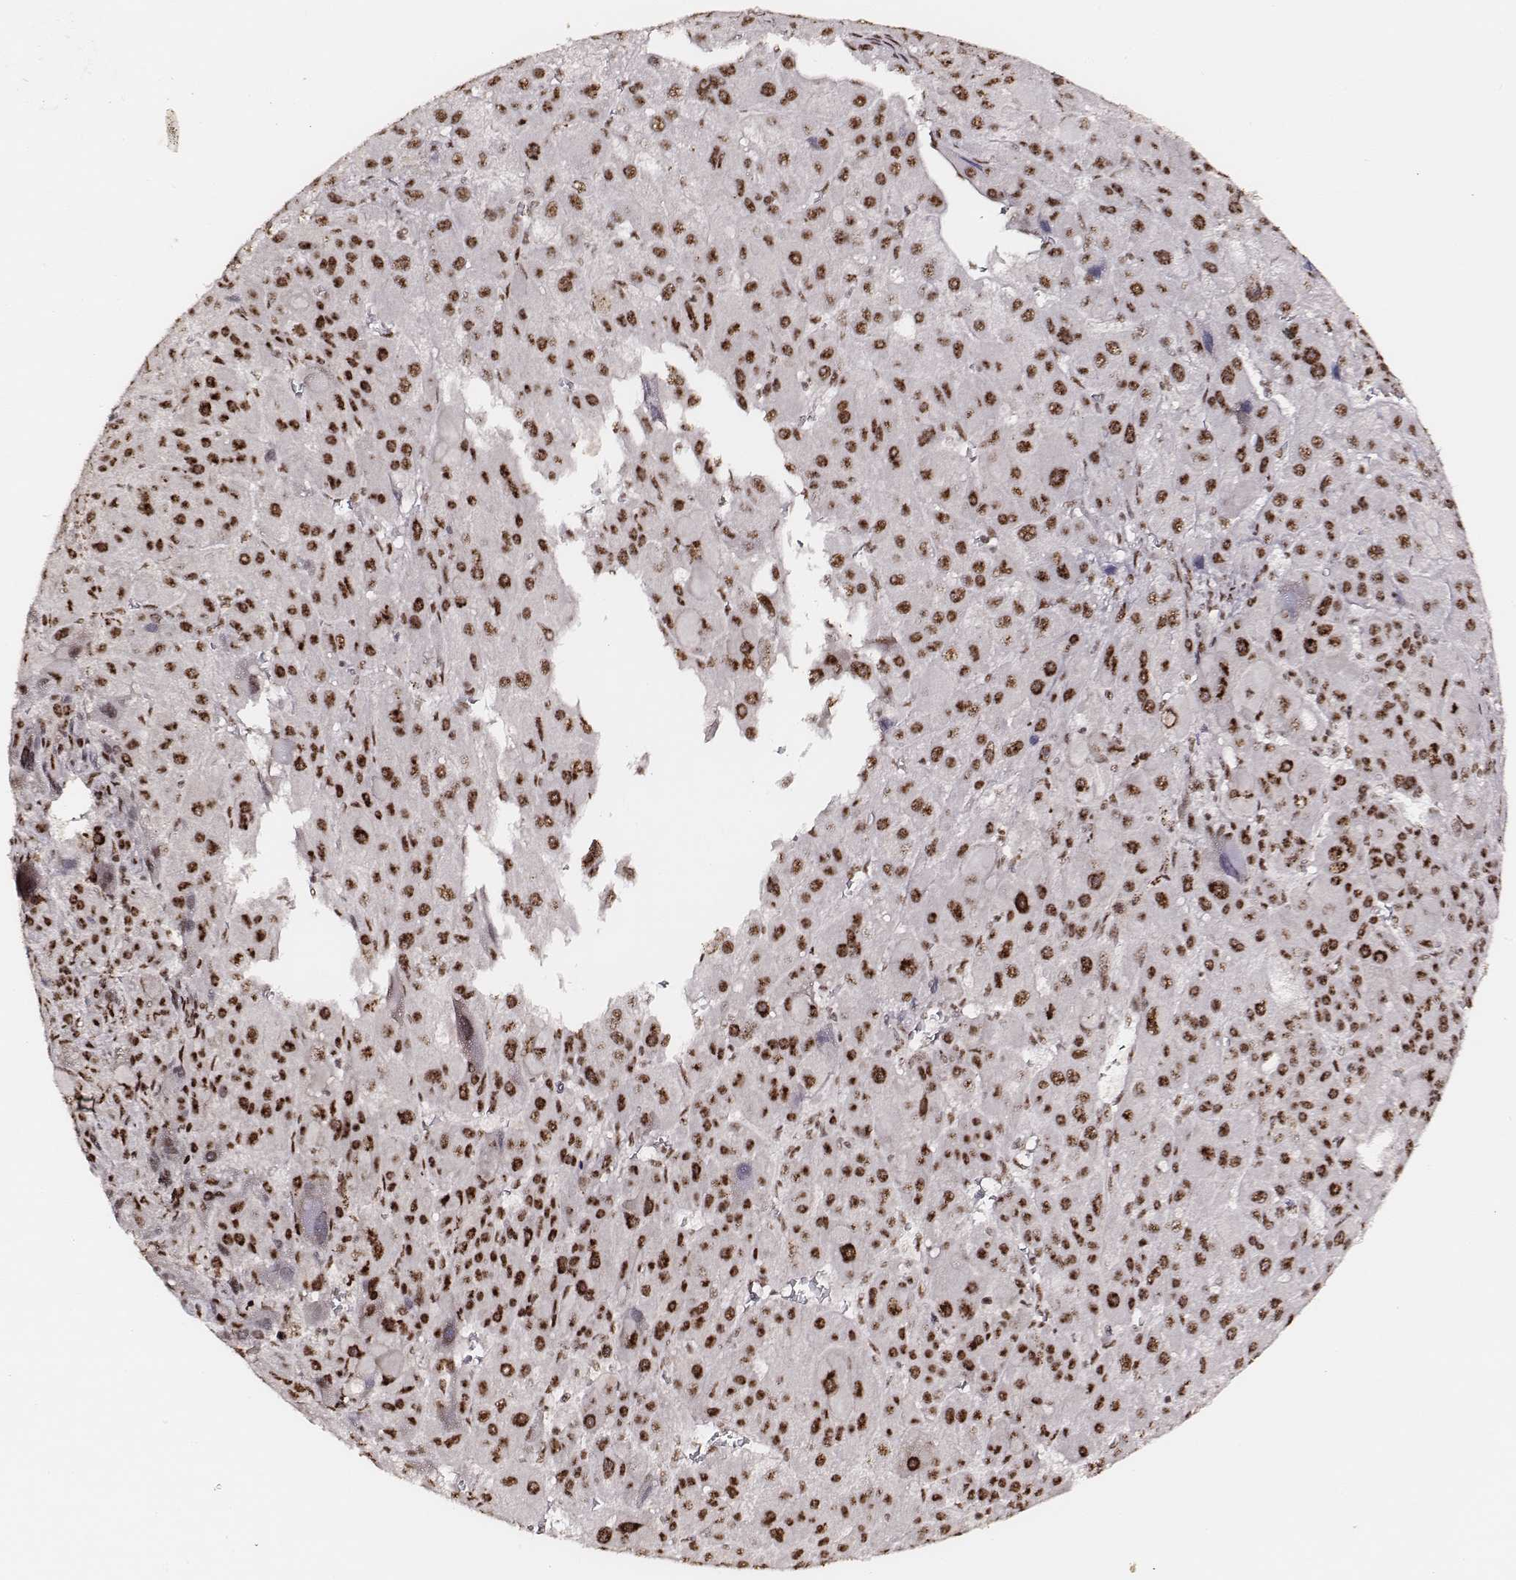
{"staining": {"intensity": "strong", "quantity": ">75%", "location": "nuclear"}, "tissue": "liver cancer", "cell_type": "Tumor cells", "image_type": "cancer", "snomed": [{"axis": "morphology", "description": "Carcinoma, Hepatocellular, NOS"}, {"axis": "topography", "description": "Liver"}], "caption": "Strong nuclear staining is appreciated in approximately >75% of tumor cells in liver cancer. (brown staining indicates protein expression, while blue staining denotes nuclei).", "gene": "PPARA", "patient": {"sex": "male", "age": 76}}